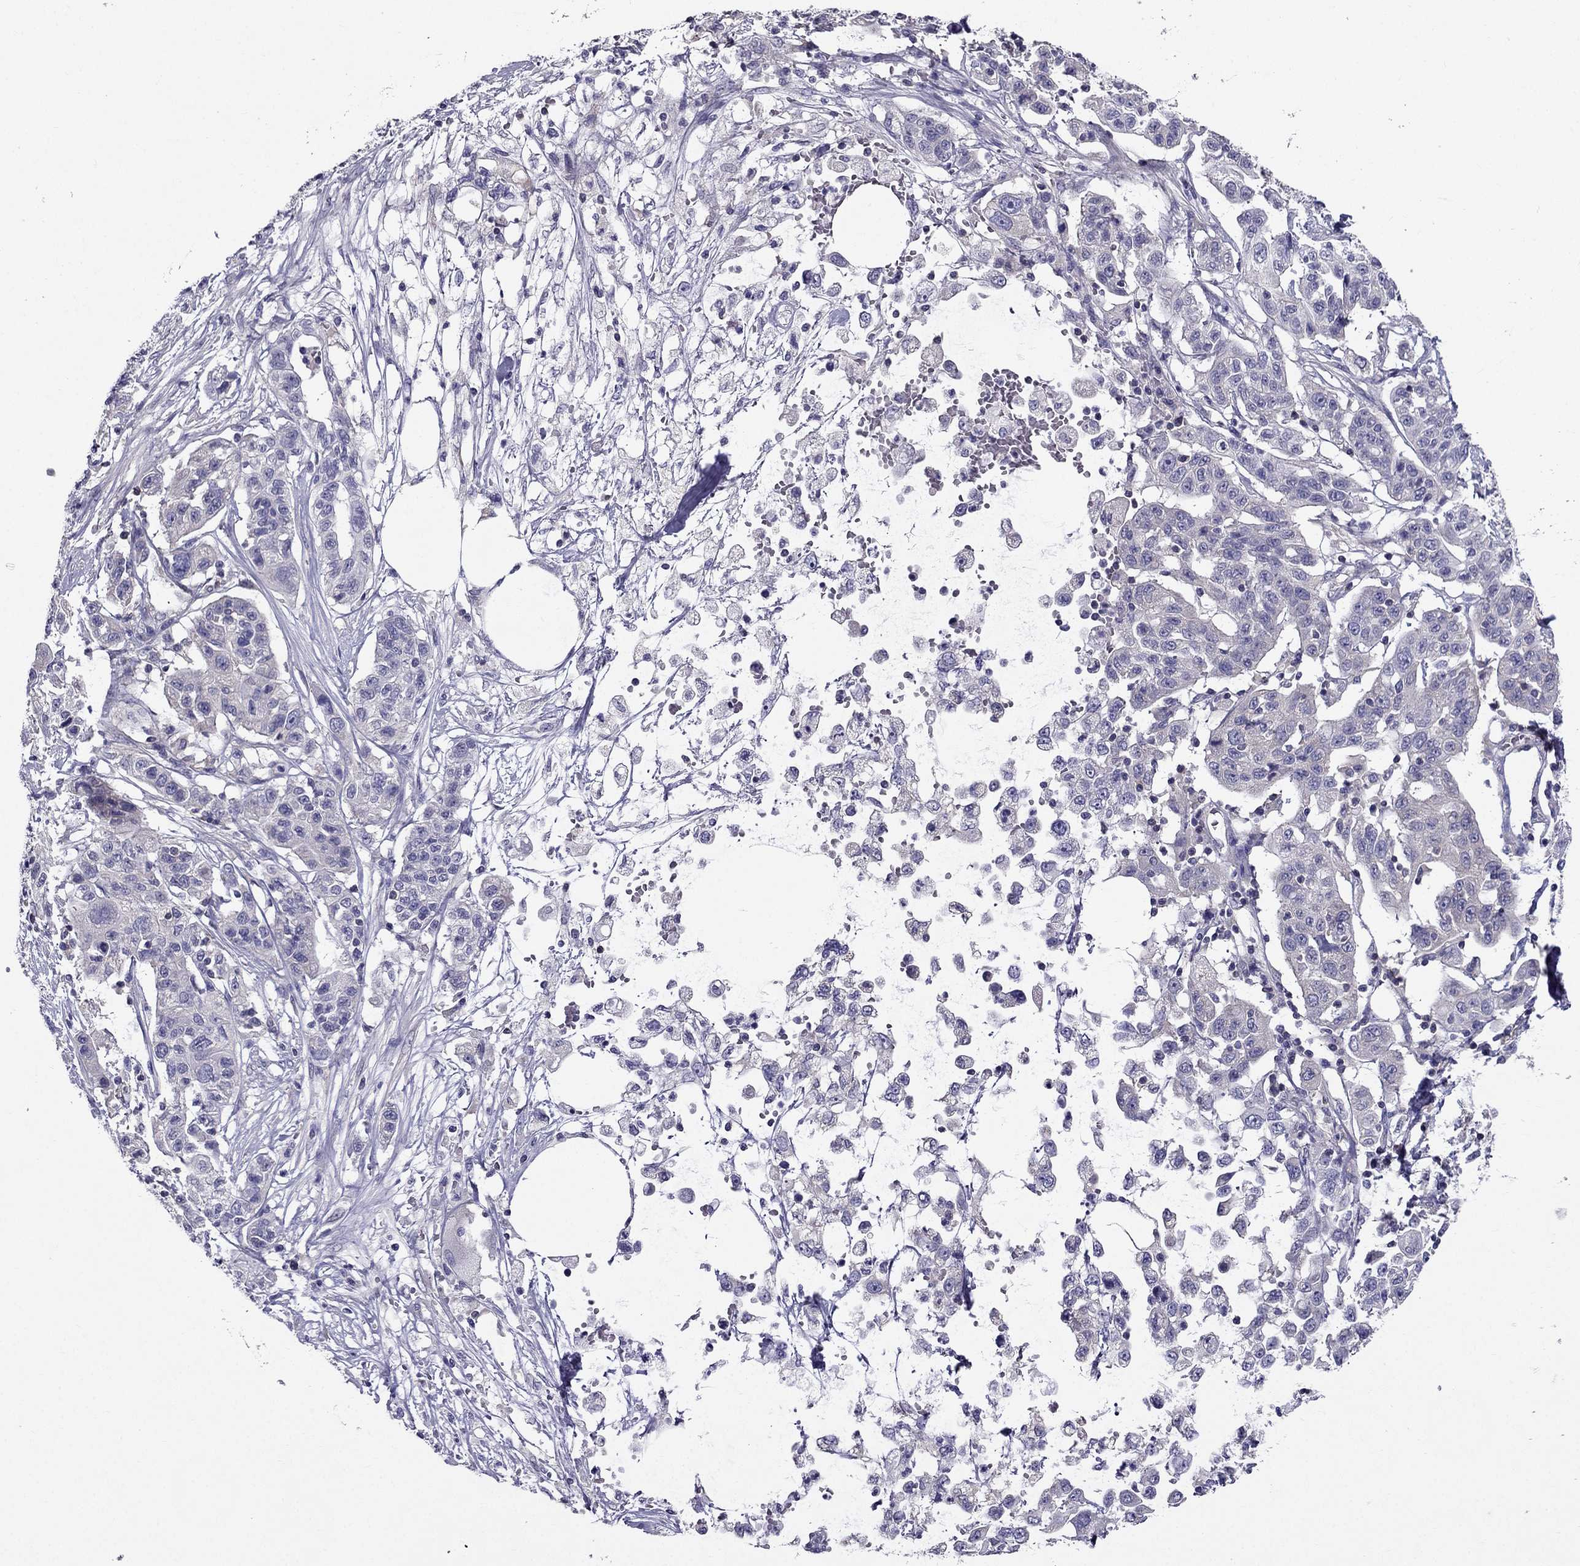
{"staining": {"intensity": "negative", "quantity": "none", "location": "none"}, "tissue": "liver cancer", "cell_type": "Tumor cells", "image_type": "cancer", "snomed": [{"axis": "morphology", "description": "Adenocarcinoma, NOS"}, {"axis": "morphology", "description": "Cholangiocarcinoma"}, {"axis": "topography", "description": "Liver"}], "caption": "IHC photomicrograph of neoplastic tissue: liver cancer stained with DAB shows no significant protein staining in tumor cells.", "gene": "AAK1", "patient": {"sex": "male", "age": 64}}